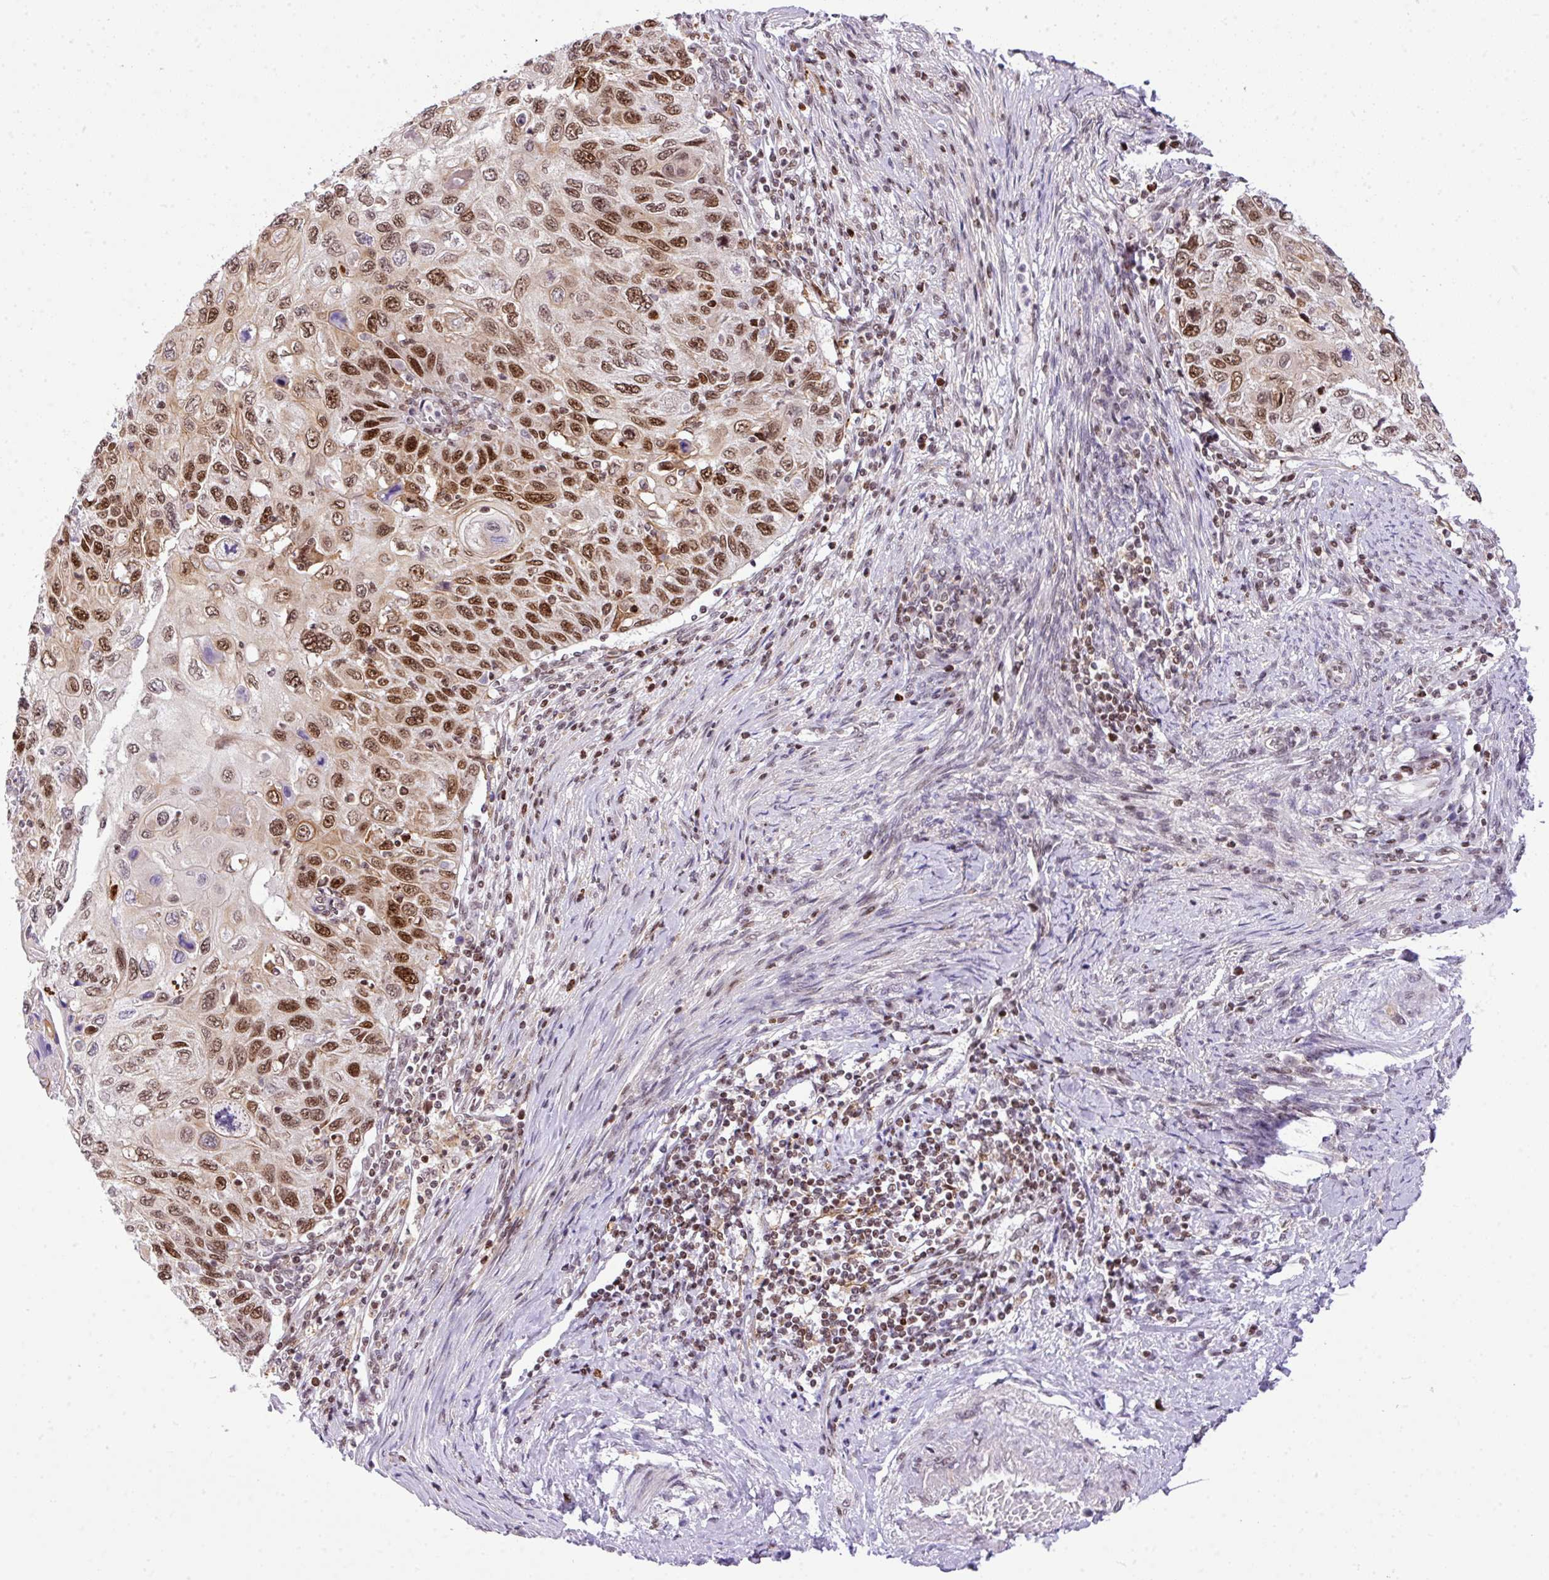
{"staining": {"intensity": "moderate", "quantity": ">75%", "location": "nuclear"}, "tissue": "cervical cancer", "cell_type": "Tumor cells", "image_type": "cancer", "snomed": [{"axis": "morphology", "description": "Squamous cell carcinoma, NOS"}, {"axis": "topography", "description": "Cervix"}], "caption": "DAB (3,3'-diaminobenzidine) immunohistochemical staining of human cervical cancer displays moderate nuclear protein expression in approximately >75% of tumor cells.", "gene": "CCDC137", "patient": {"sex": "female", "age": 70}}